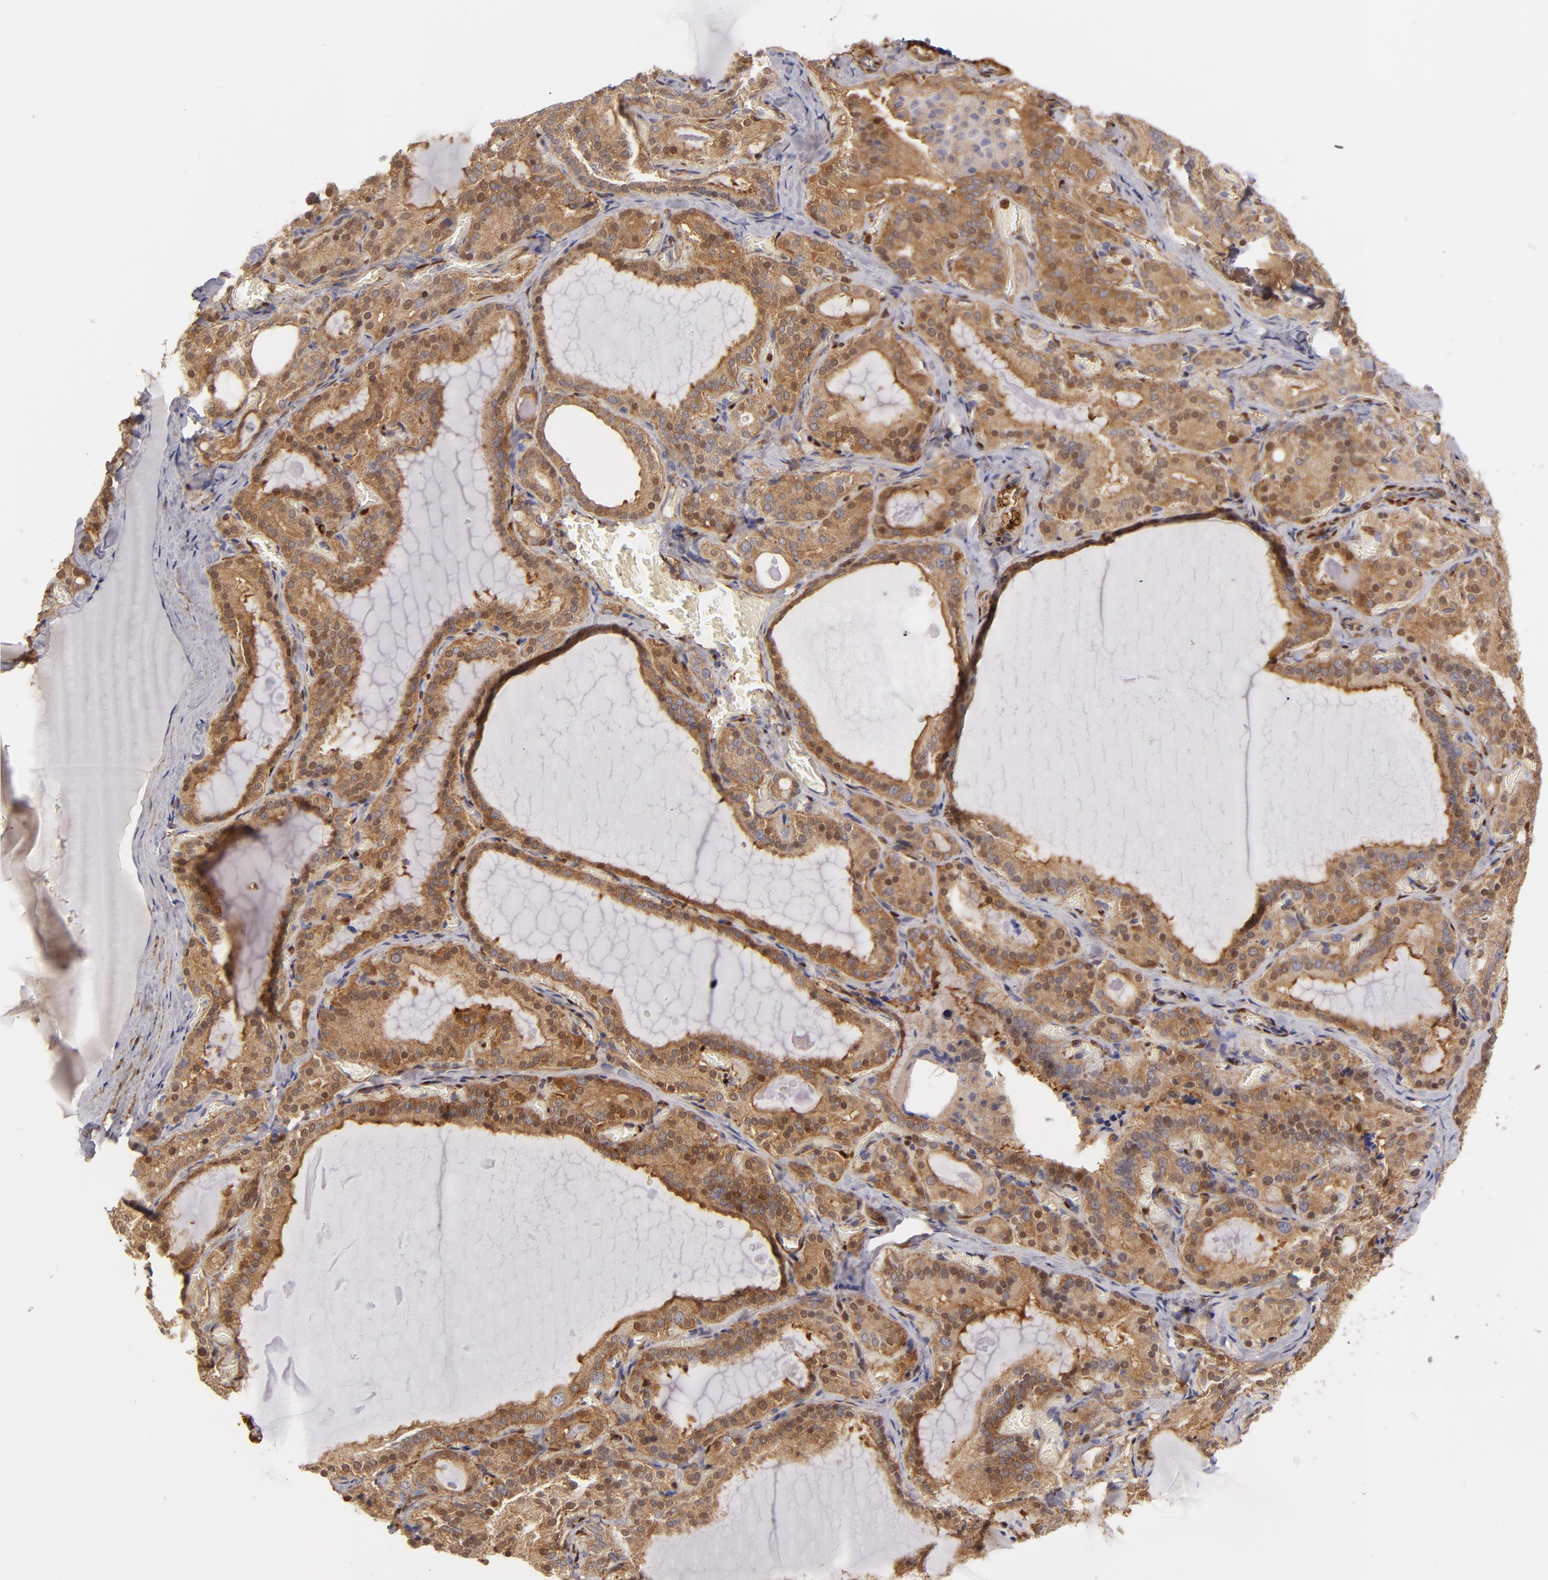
{"staining": {"intensity": "moderate", "quantity": ">75%", "location": "cytoplasmic/membranous"}, "tissue": "thyroid gland", "cell_type": "Glandular cells", "image_type": "normal", "snomed": [{"axis": "morphology", "description": "Normal tissue, NOS"}, {"axis": "topography", "description": "Thyroid gland"}], "caption": "A micrograph showing moderate cytoplasmic/membranous expression in about >75% of glandular cells in benign thyroid gland, as visualized by brown immunohistochemical staining.", "gene": "VCL", "patient": {"sex": "female", "age": 33}}